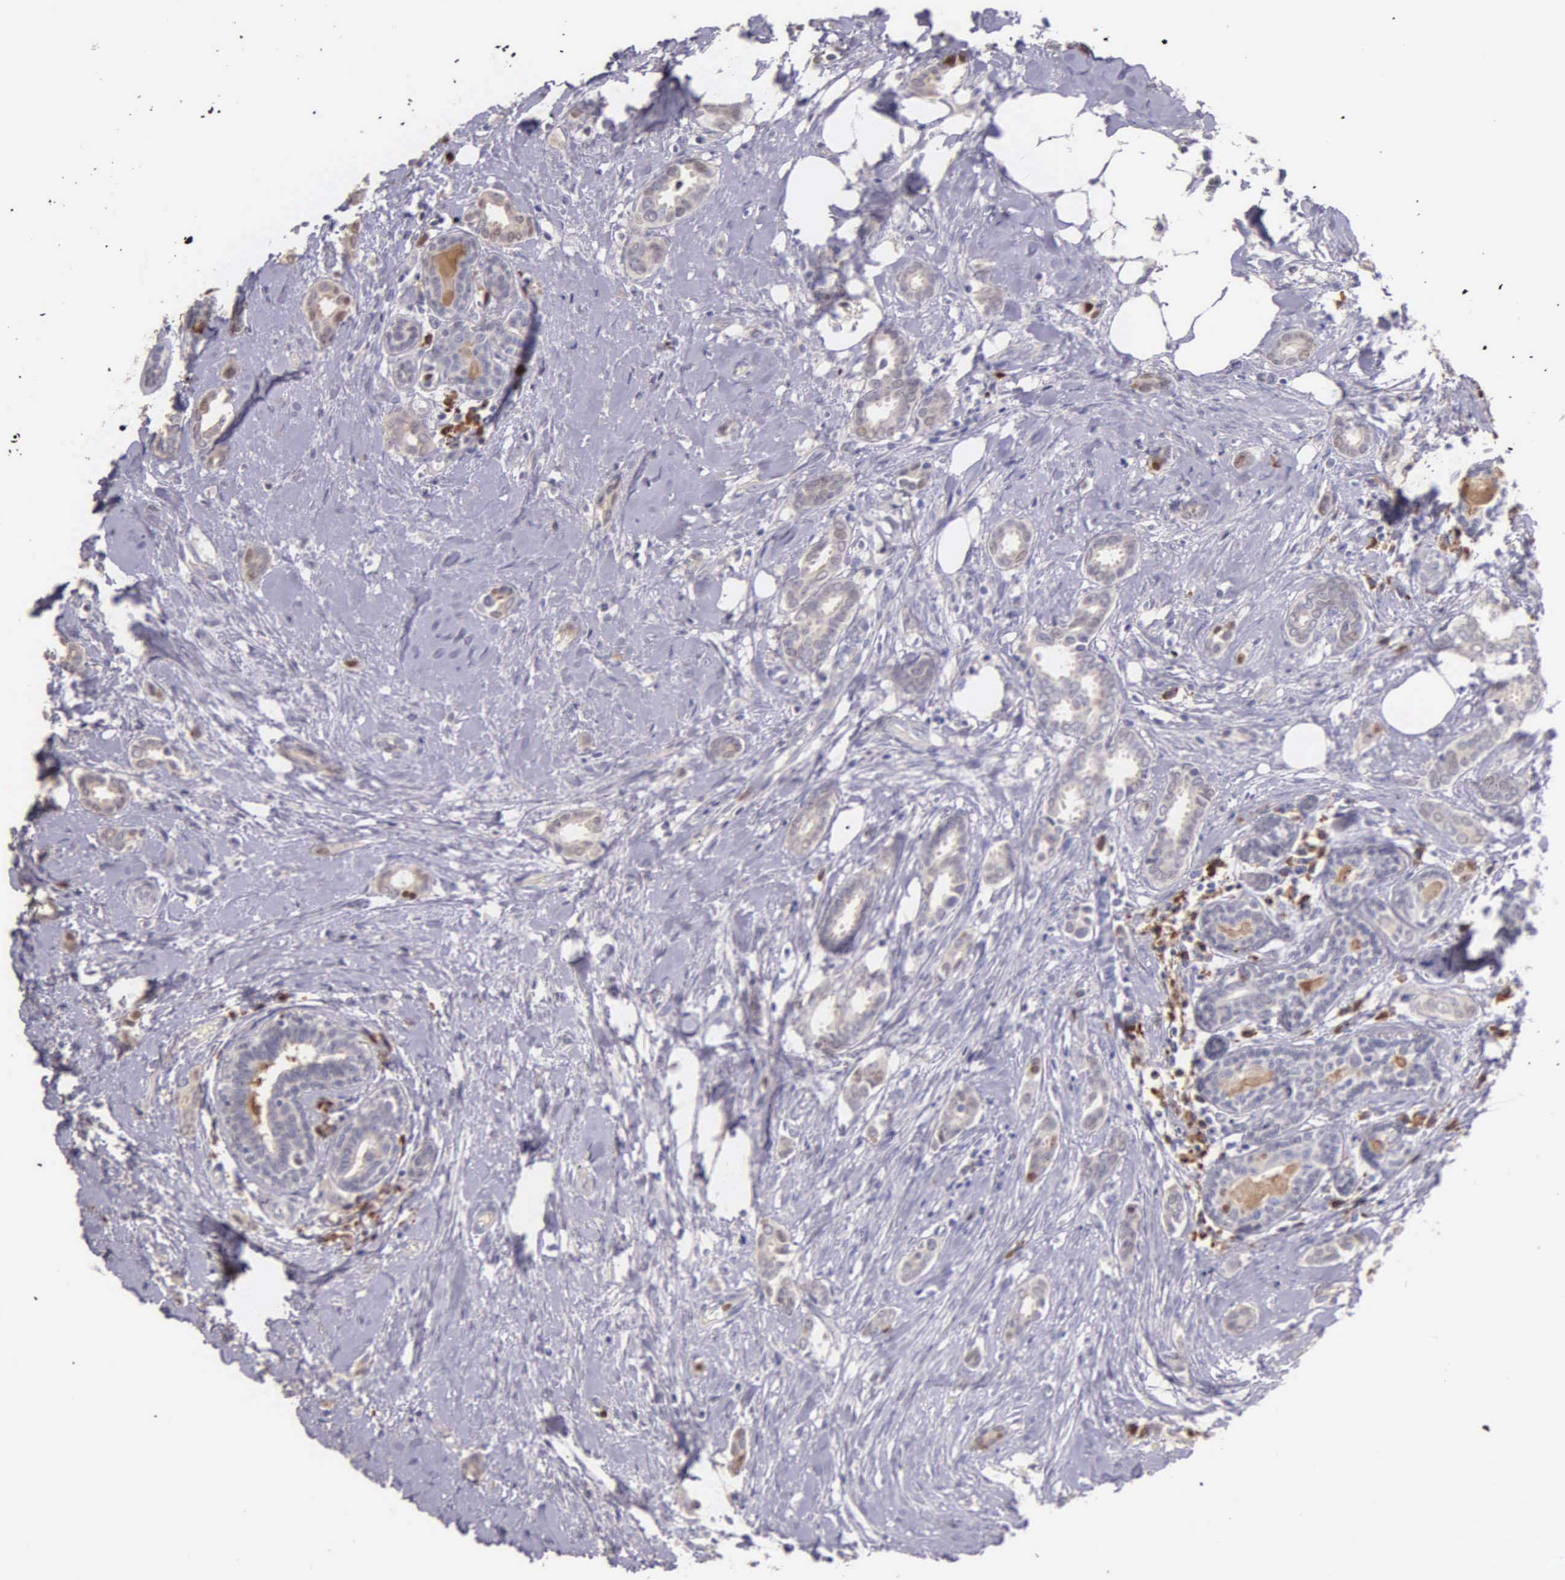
{"staining": {"intensity": "moderate", "quantity": "<25%", "location": "nuclear"}, "tissue": "breast cancer", "cell_type": "Tumor cells", "image_type": "cancer", "snomed": [{"axis": "morphology", "description": "Duct carcinoma"}, {"axis": "topography", "description": "Breast"}], "caption": "This photomicrograph reveals immunohistochemistry (IHC) staining of breast cancer, with low moderate nuclear positivity in approximately <25% of tumor cells.", "gene": "MCM5", "patient": {"sex": "female", "age": 50}}